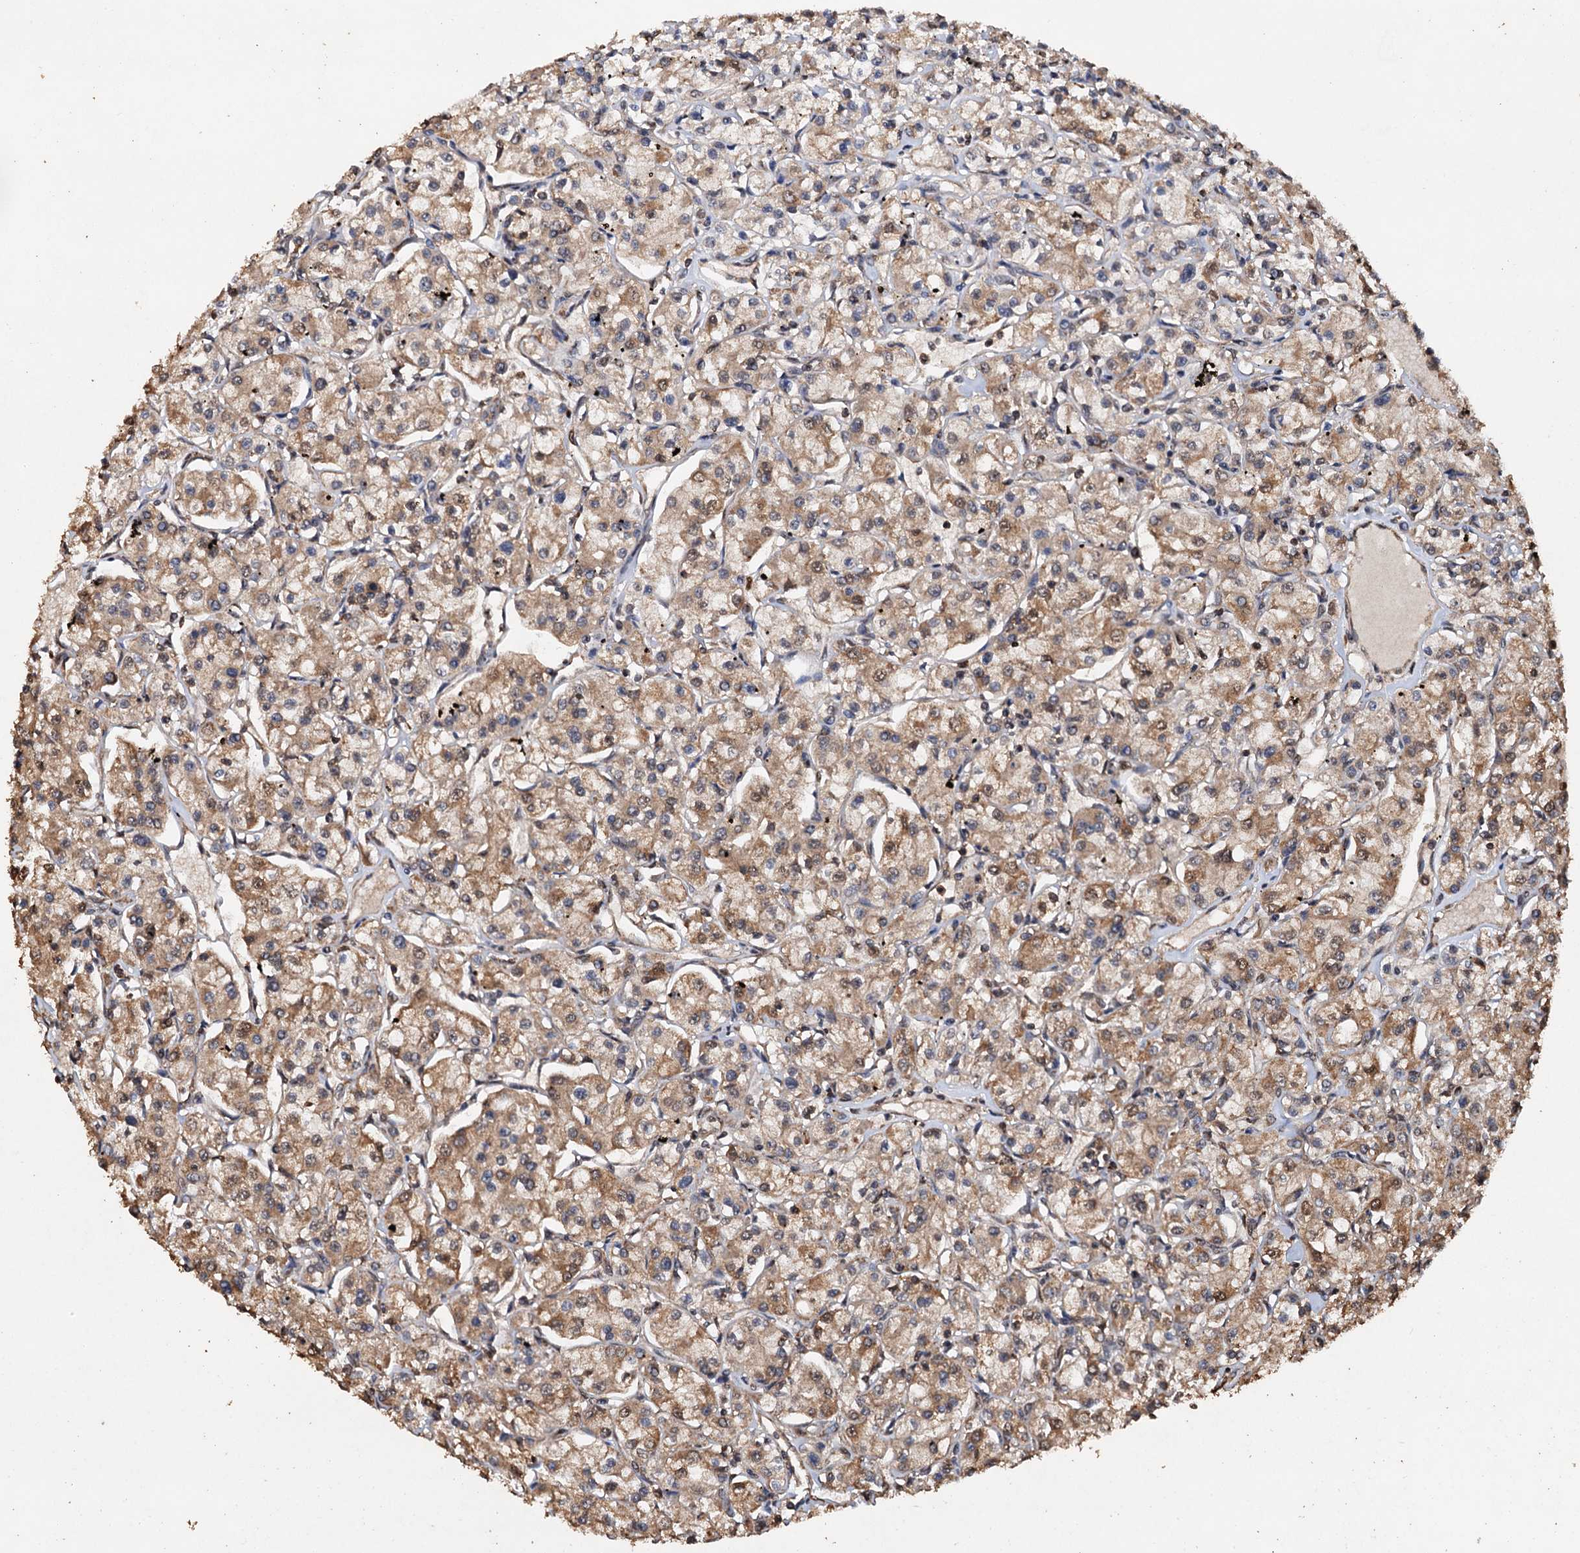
{"staining": {"intensity": "moderate", "quantity": ">75%", "location": "cytoplasmic/membranous,nuclear"}, "tissue": "renal cancer", "cell_type": "Tumor cells", "image_type": "cancer", "snomed": [{"axis": "morphology", "description": "Adenocarcinoma, NOS"}, {"axis": "topography", "description": "Kidney"}], "caption": "This histopathology image exhibits IHC staining of human renal cancer, with medium moderate cytoplasmic/membranous and nuclear expression in approximately >75% of tumor cells.", "gene": "PSMD9", "patient": {"sex": "female", "age": 59}}